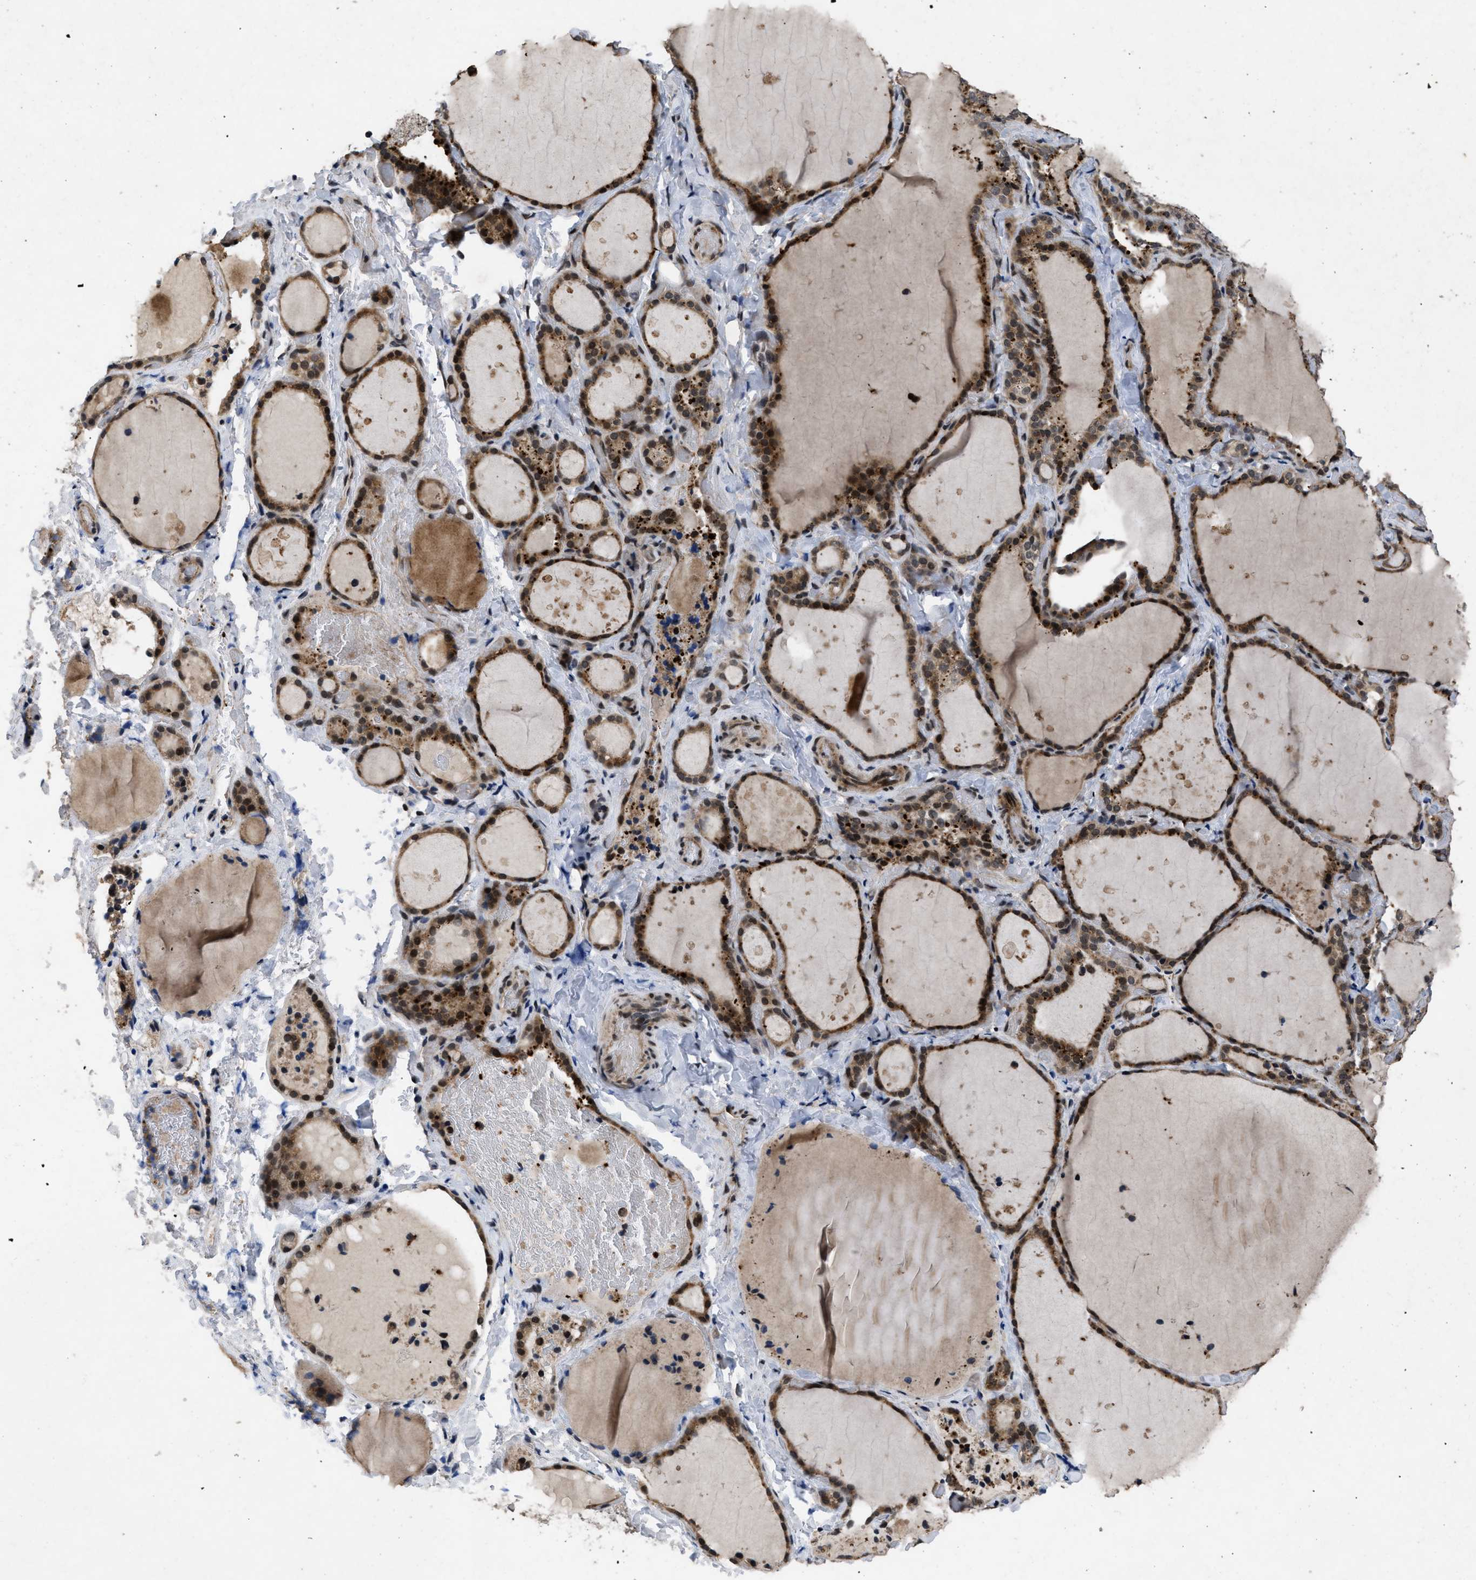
{"staining": {"intensity": "strong", "quantity": ">75%", "location": "cytoplasmic/membranous,nuclear"}, "tissue": "thyroid gland", "cell_type": "Glandular cells", "image_type": "normal", "snomed": [{"axis": "morphology", "description": "Normal tissue, NOS"}, {"axis": "topography", "description": "Thyroid gland"}], "caption": "Protein staining reveals strong cytoplasmic/membranous,nuclear positivity in about >75% of glandular cells in unremarkable thyroid gland. (DAB (3,3'-diaminobenzidine) IHC, brown staining for protein, blue staining for nuclei).", "gene": "ZNHIT1", "patient": {"sex": "female", "age": 44}}